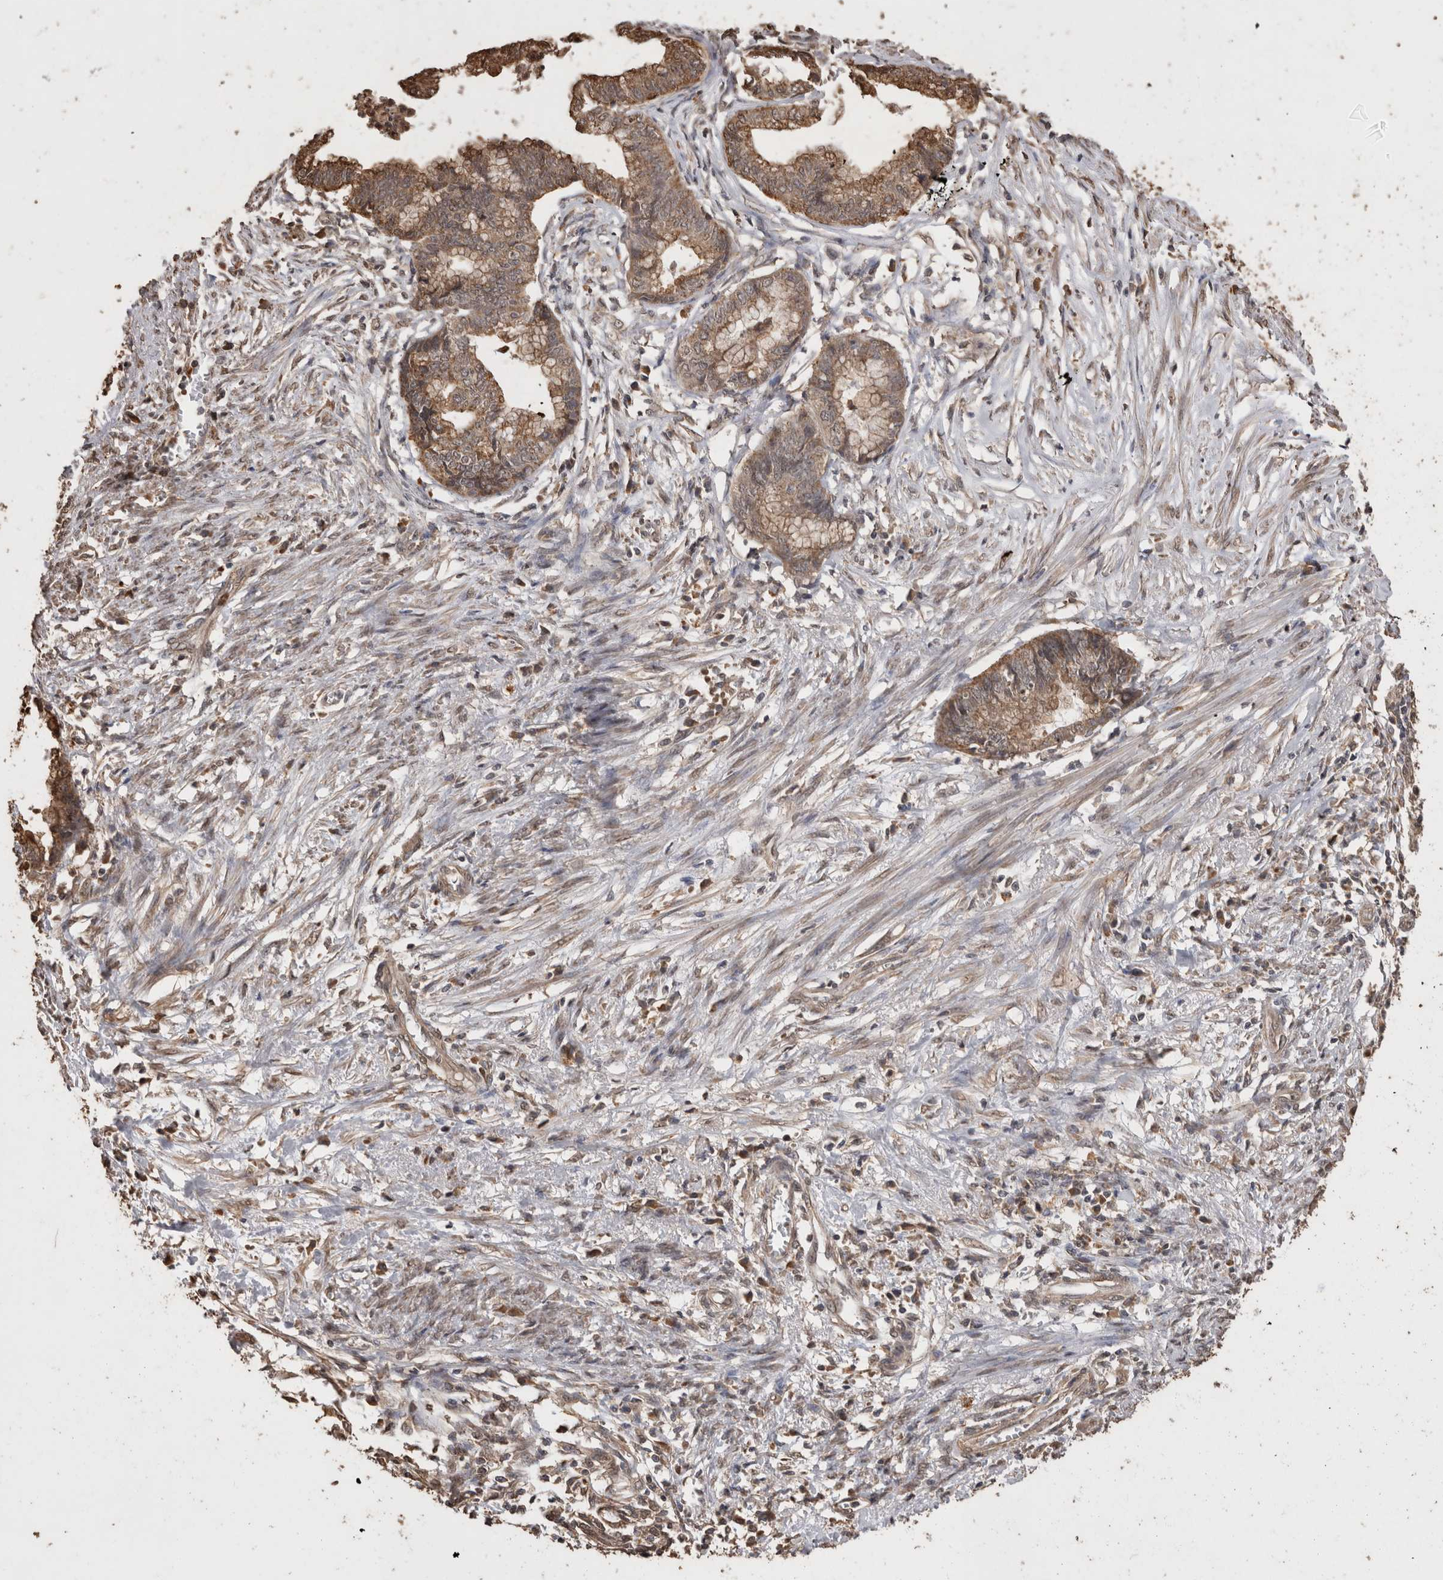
{"staining": {"intensity": "moderate", "quantity": ">75%", "location": "cytoplasmic/membranous"}, "tissue": "endometrial cancer", "cell_type": "Tumor cells", "image_type": "cancer", "snomed": [{"axis": "morphology", "description": "Necrosis, NOS"}, {"axis": "morphology", "description": "Adenocarcinoma, NOS"}, {"axis": "topography", "description": "Endometrium"}], "caption": "The photomicrograph demonstrates a brown stain indicating the presence of a protein in the cytoplasmic/membranous of tumor cells in endometrial cancer (adenocarcinoma). Nuclei are stained in blue.", "gene": "SOCS5", "patient": {"sex": "female", "age": 79}}